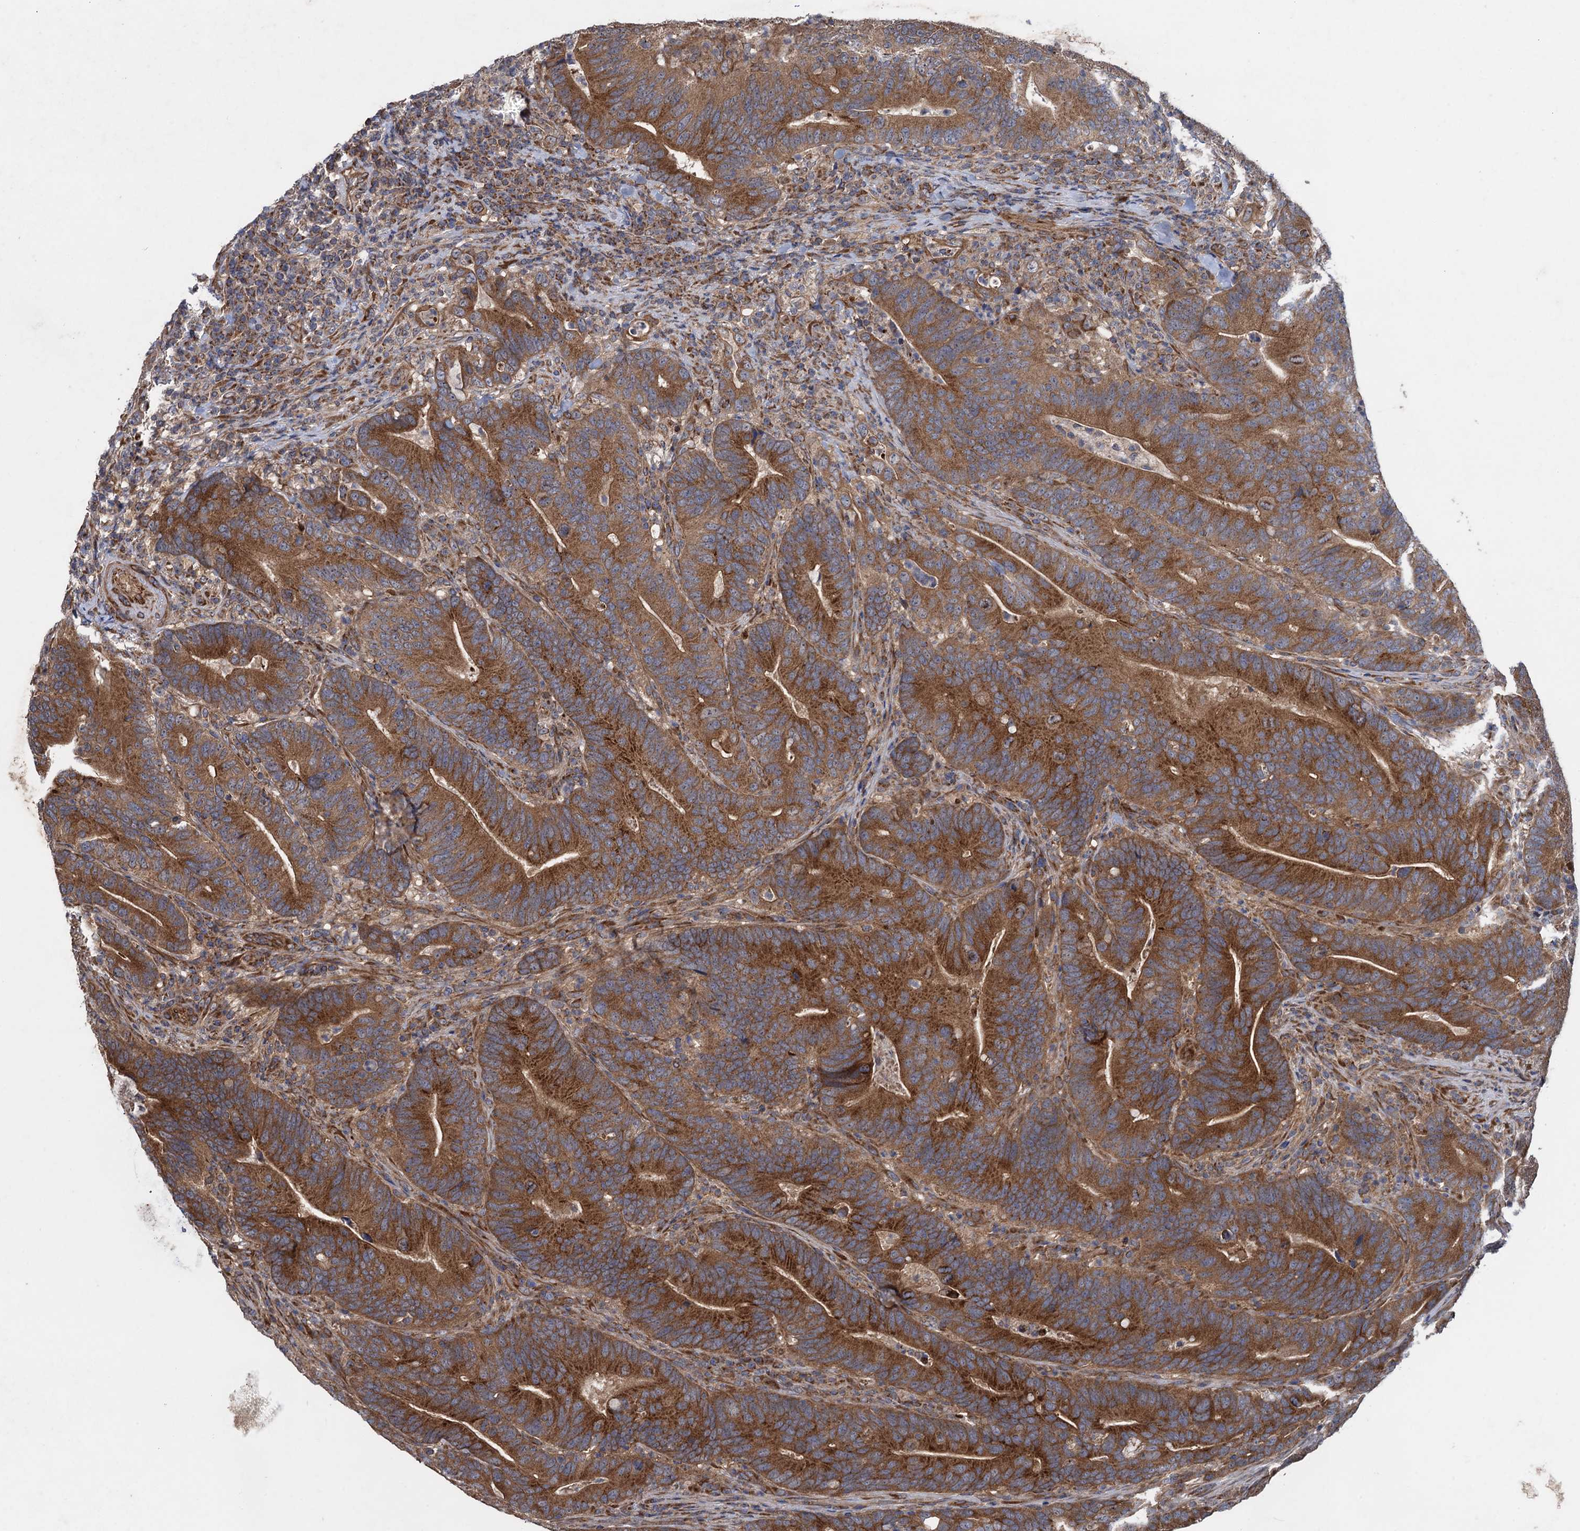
{"staining": {"intensity": "moderate", "quantity": ">75%", "location": "cytoplasmic/membranous"}, "tissue": "colorectal cancer", "cell_type": "Tumor cells", "image_type": "cancer", "snomed": [{"axis": "morphology", "description": "Adenocarcinoma, NOS"}, {"axis": "topography", "description": "Colon"}], "caption": "IHC (DAB (3,3'-diaminobenzidine)) staining of colorectal cancer shows moderate cytoplasmic/membranous protein staining in about >75% of tumor cells. The protein of interest is stained brown, and the nuclei are stained in blue (DAB (3,3'-diaminobenzidine) IHC with brightfield microscopy, high magnification).", "gene": "HAUS1", "patient": {"sex": "female", "age": 66}}